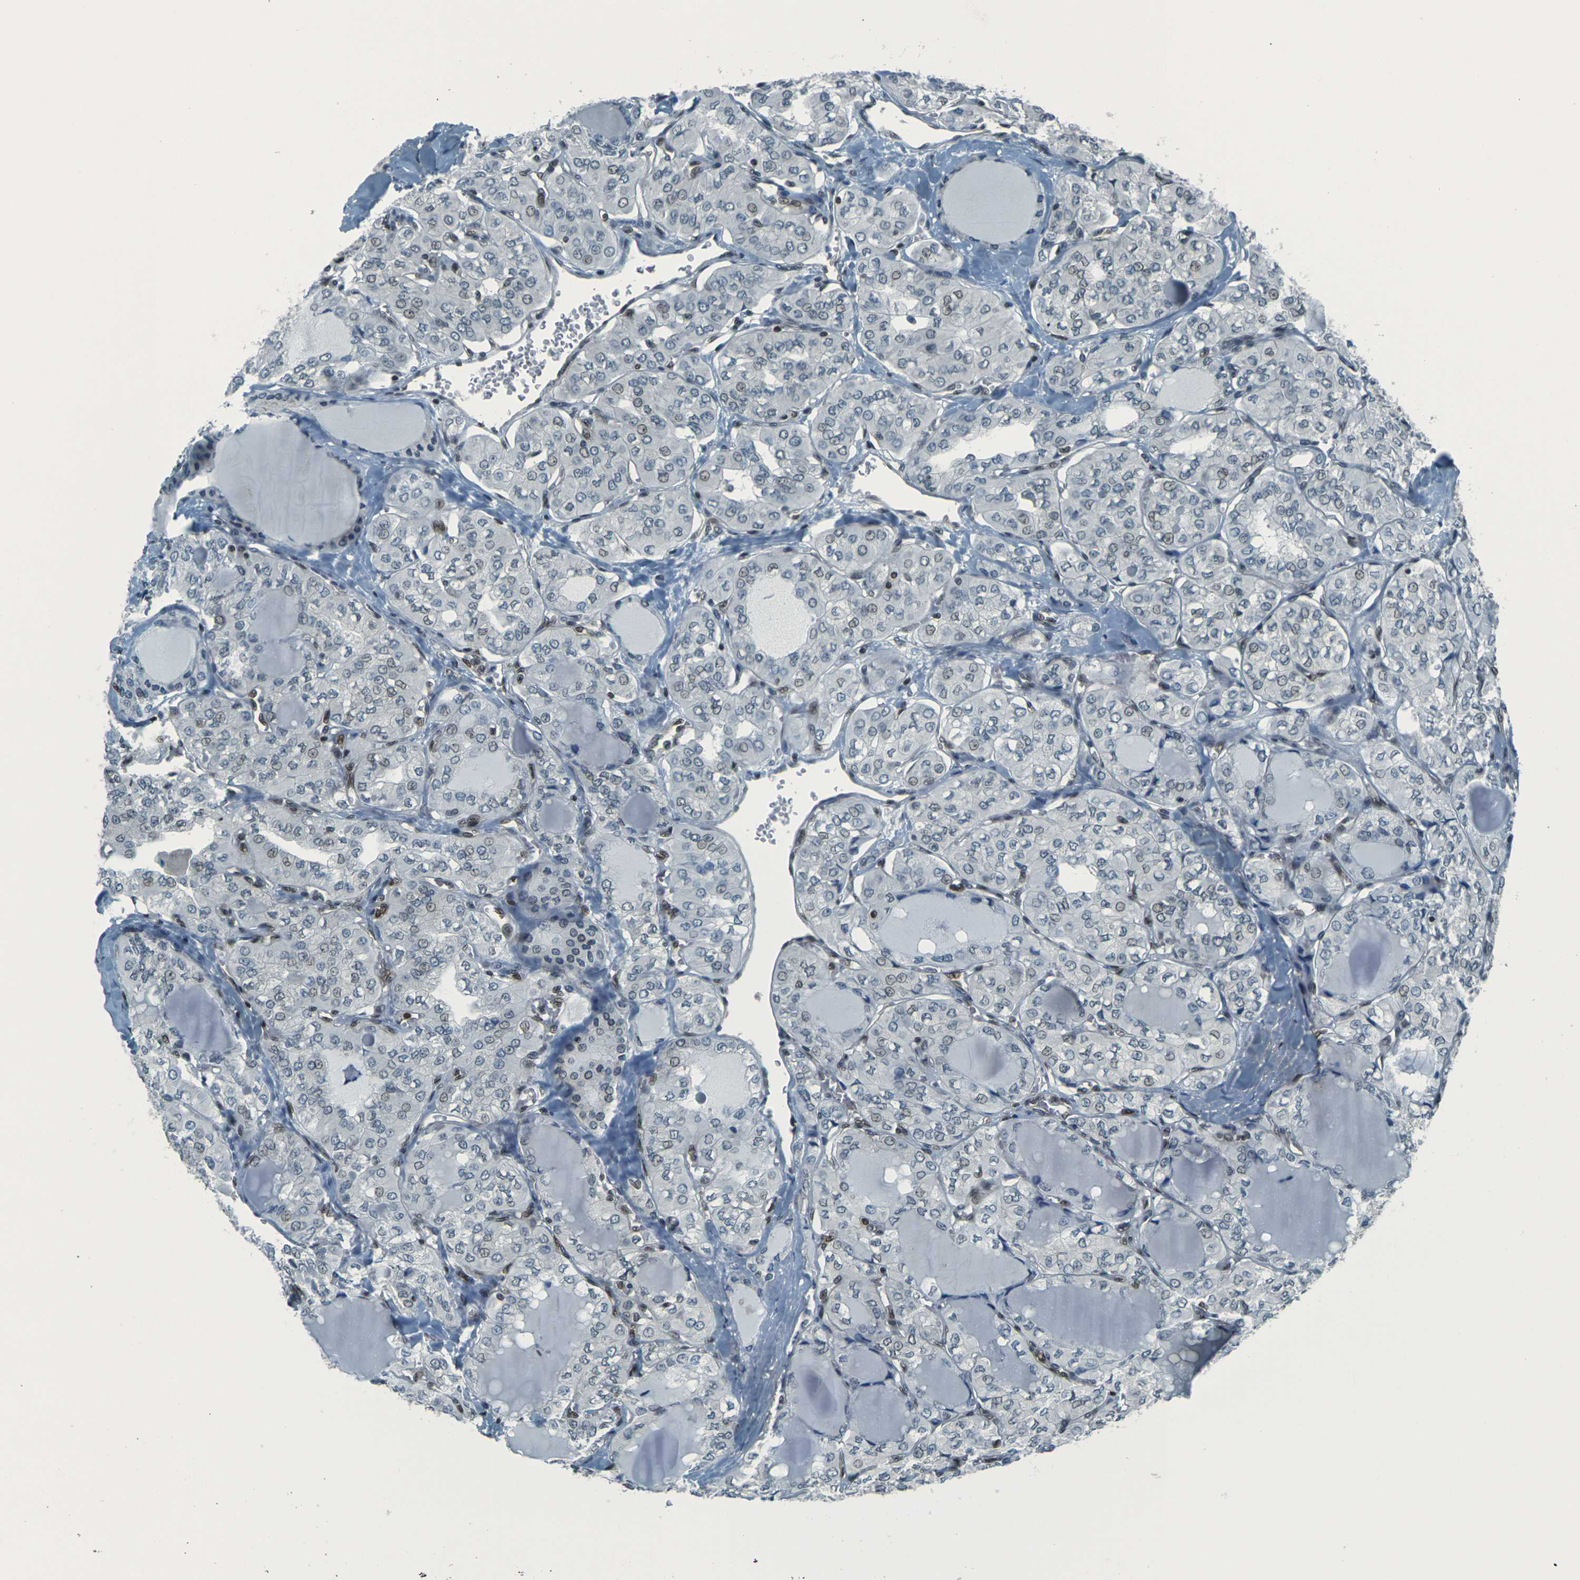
{"staining": {"intensity": "weak", "quantity": "<25%", "location": "nuclear"}, "tissue": "thyroid cancer", "cell_type": "Tumor cells", "image_type": "cancer", "snomed": [{"axis": "morphology", "description": "Papillary adenocarcinoma, NOS"}, {"axis": "topography", "description": "Thyroid gland"}], "caption": "Thyroid cancer was stained to show a protein in brown. There is no significant expression in tumor cells.", "gene": "NHEJ1", "patient": {"sex": "male", "age": 20}}